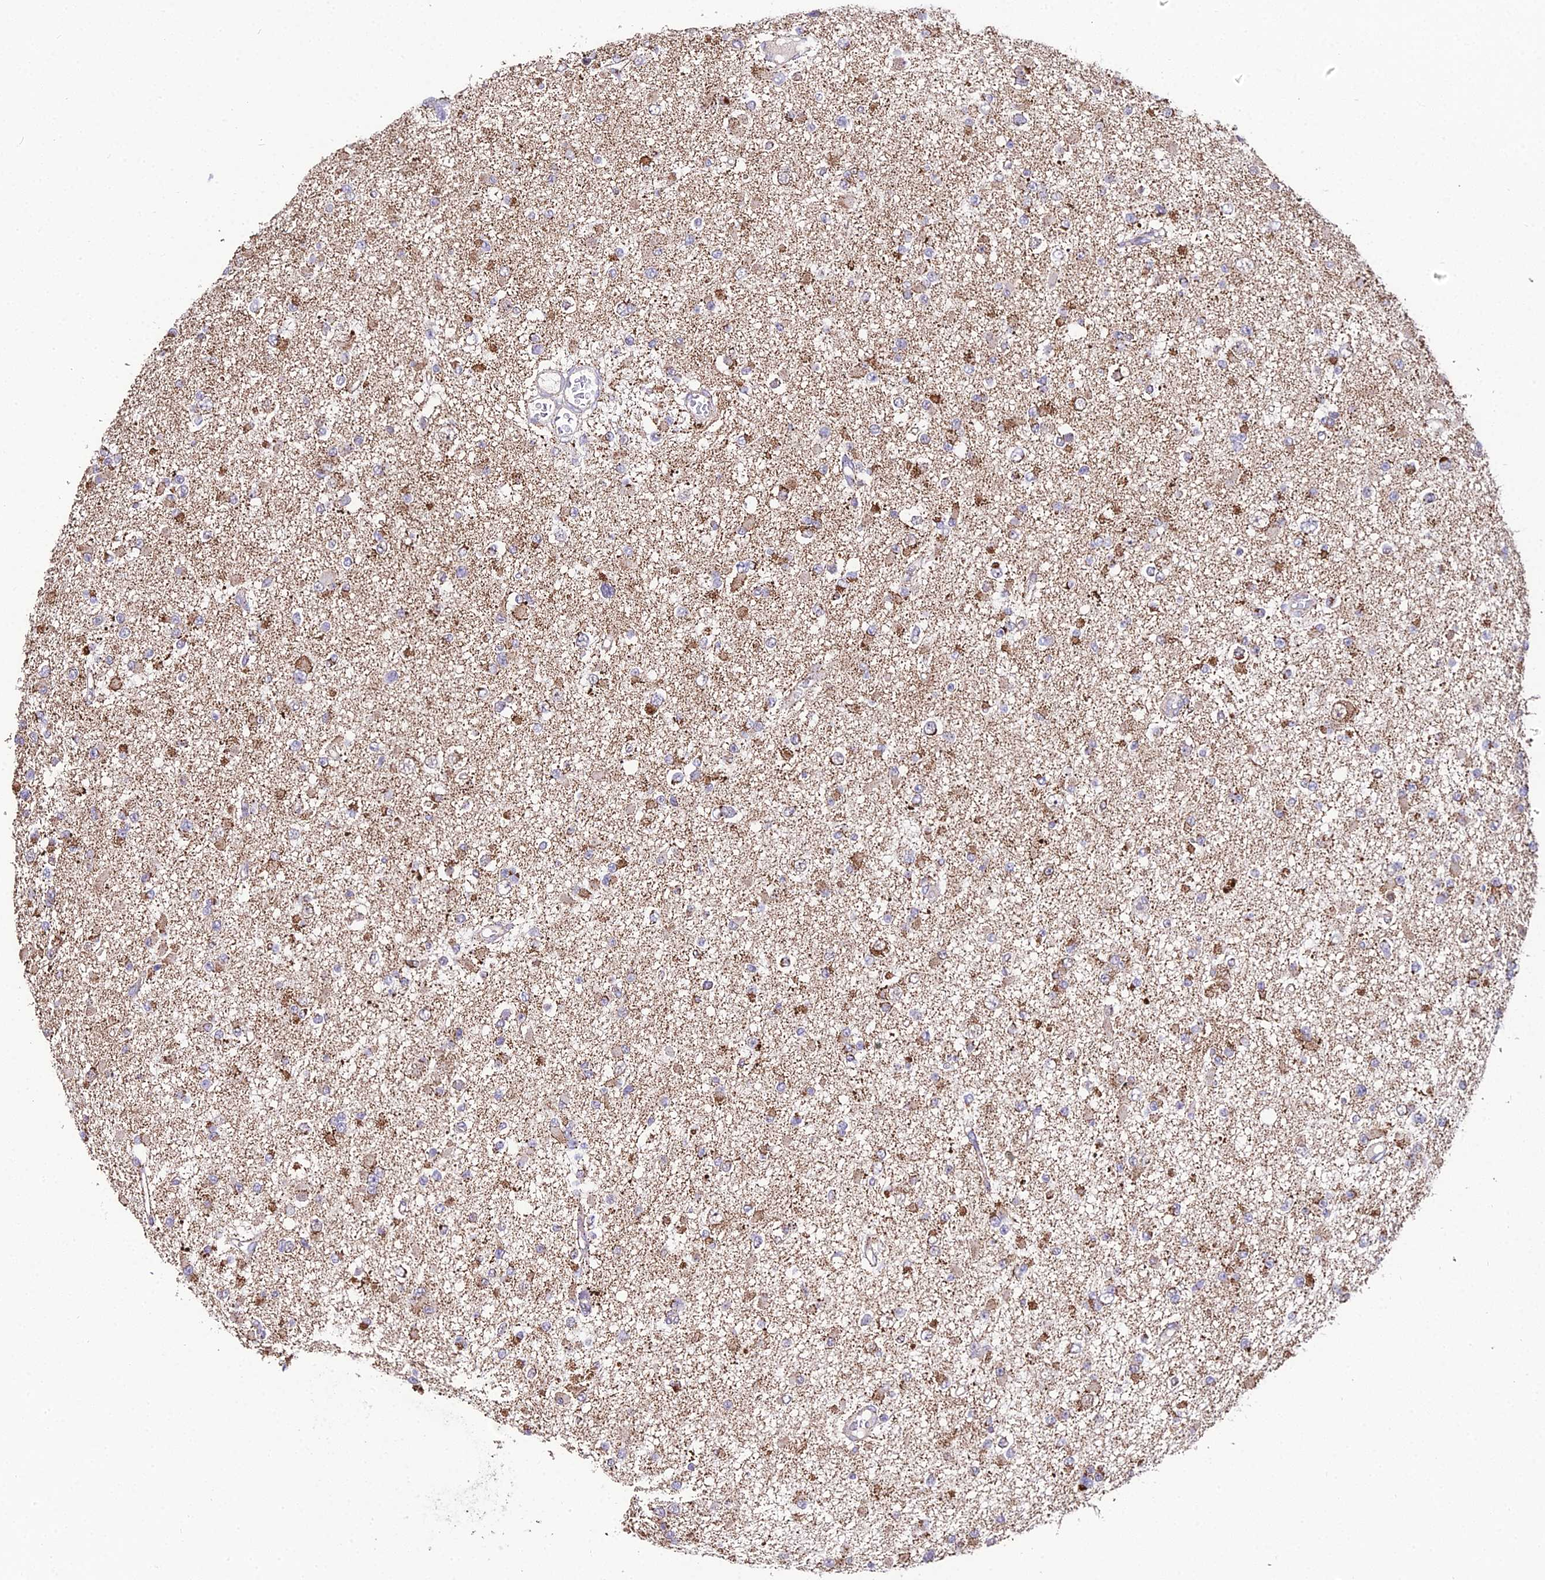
{"staining": {"intensity": "moderate", "quantity": "<25%", "location": "cytoplasmic/membranous"}, "tissue": "glioma", "cell_type": "Tumor cells", "image_type": "cancer", "snomed": [{"axis": "morphology", "description": "Glioma, malignant, Low grade"}, {"axis": "topography", "description": "Brain"}], "caption": "High-magnification brightfield microscopy of malignant low-grade glioma stained with DAB (3,3'-diaminobenzidine) (brown) and counterstained with hematoxylin (blue). tumor cells exhibit moderate cytoplasmic/membranous positivity is seen in about<25% of cells.", "gene": "PSMD2", "patient": {"sex": "female", "age": 22}}